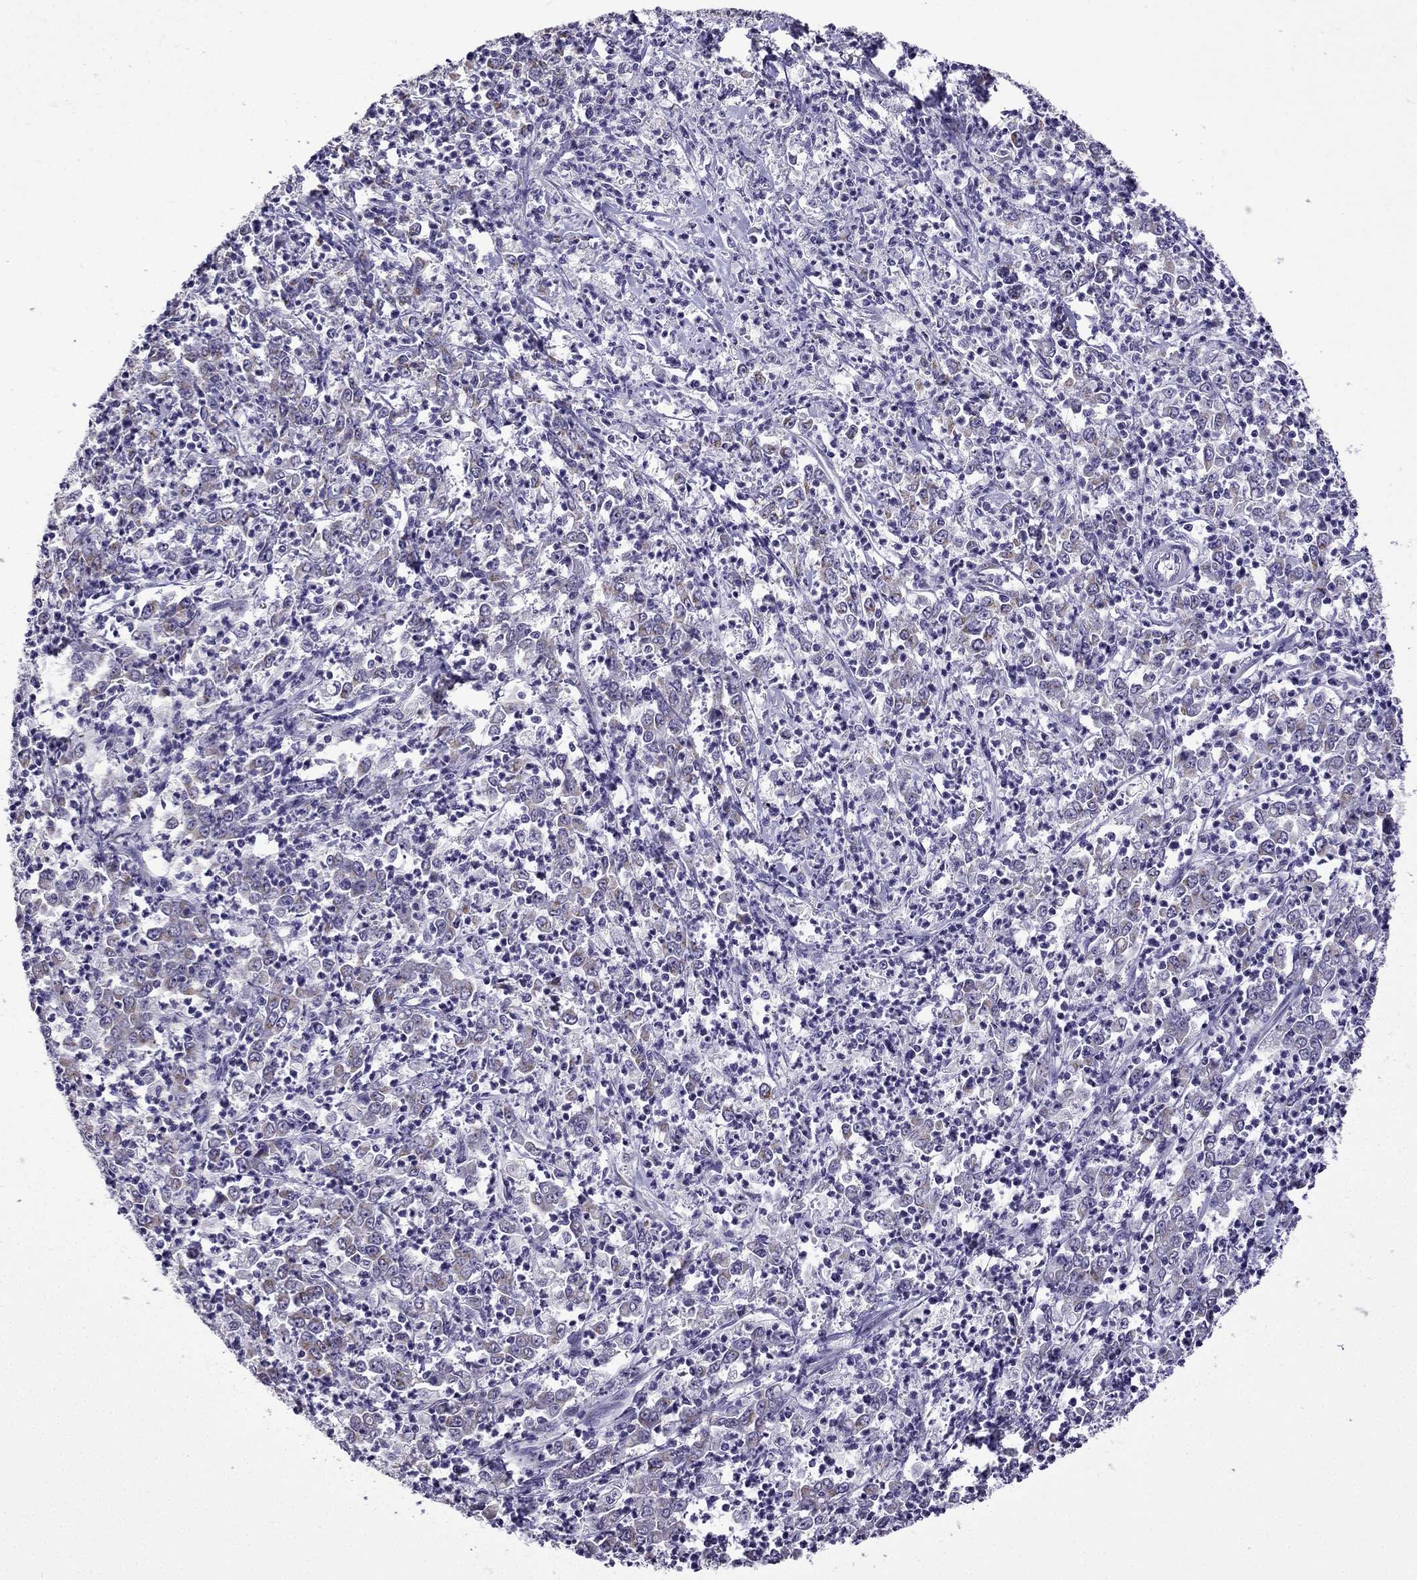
{"staining": {"intensity": "negative", "quantity": "none", "location": "none"}, "tissue": "stomach cancer", "cell_type": "Tumor cells", "image_type": "cancer", "snomed": [{"axis": "morphology", "description": "Adenocarcinoma, NOS"}, {"axis": "topography", "description": "Stomach, lower"}], "caption": "This is an immunohistochemistry (IHC) micrograph of adenocarcinoma (stomach). There is no expression in tumor cells.", "gene": "TTN", "patient": {"sex": "female", "age": 71}}